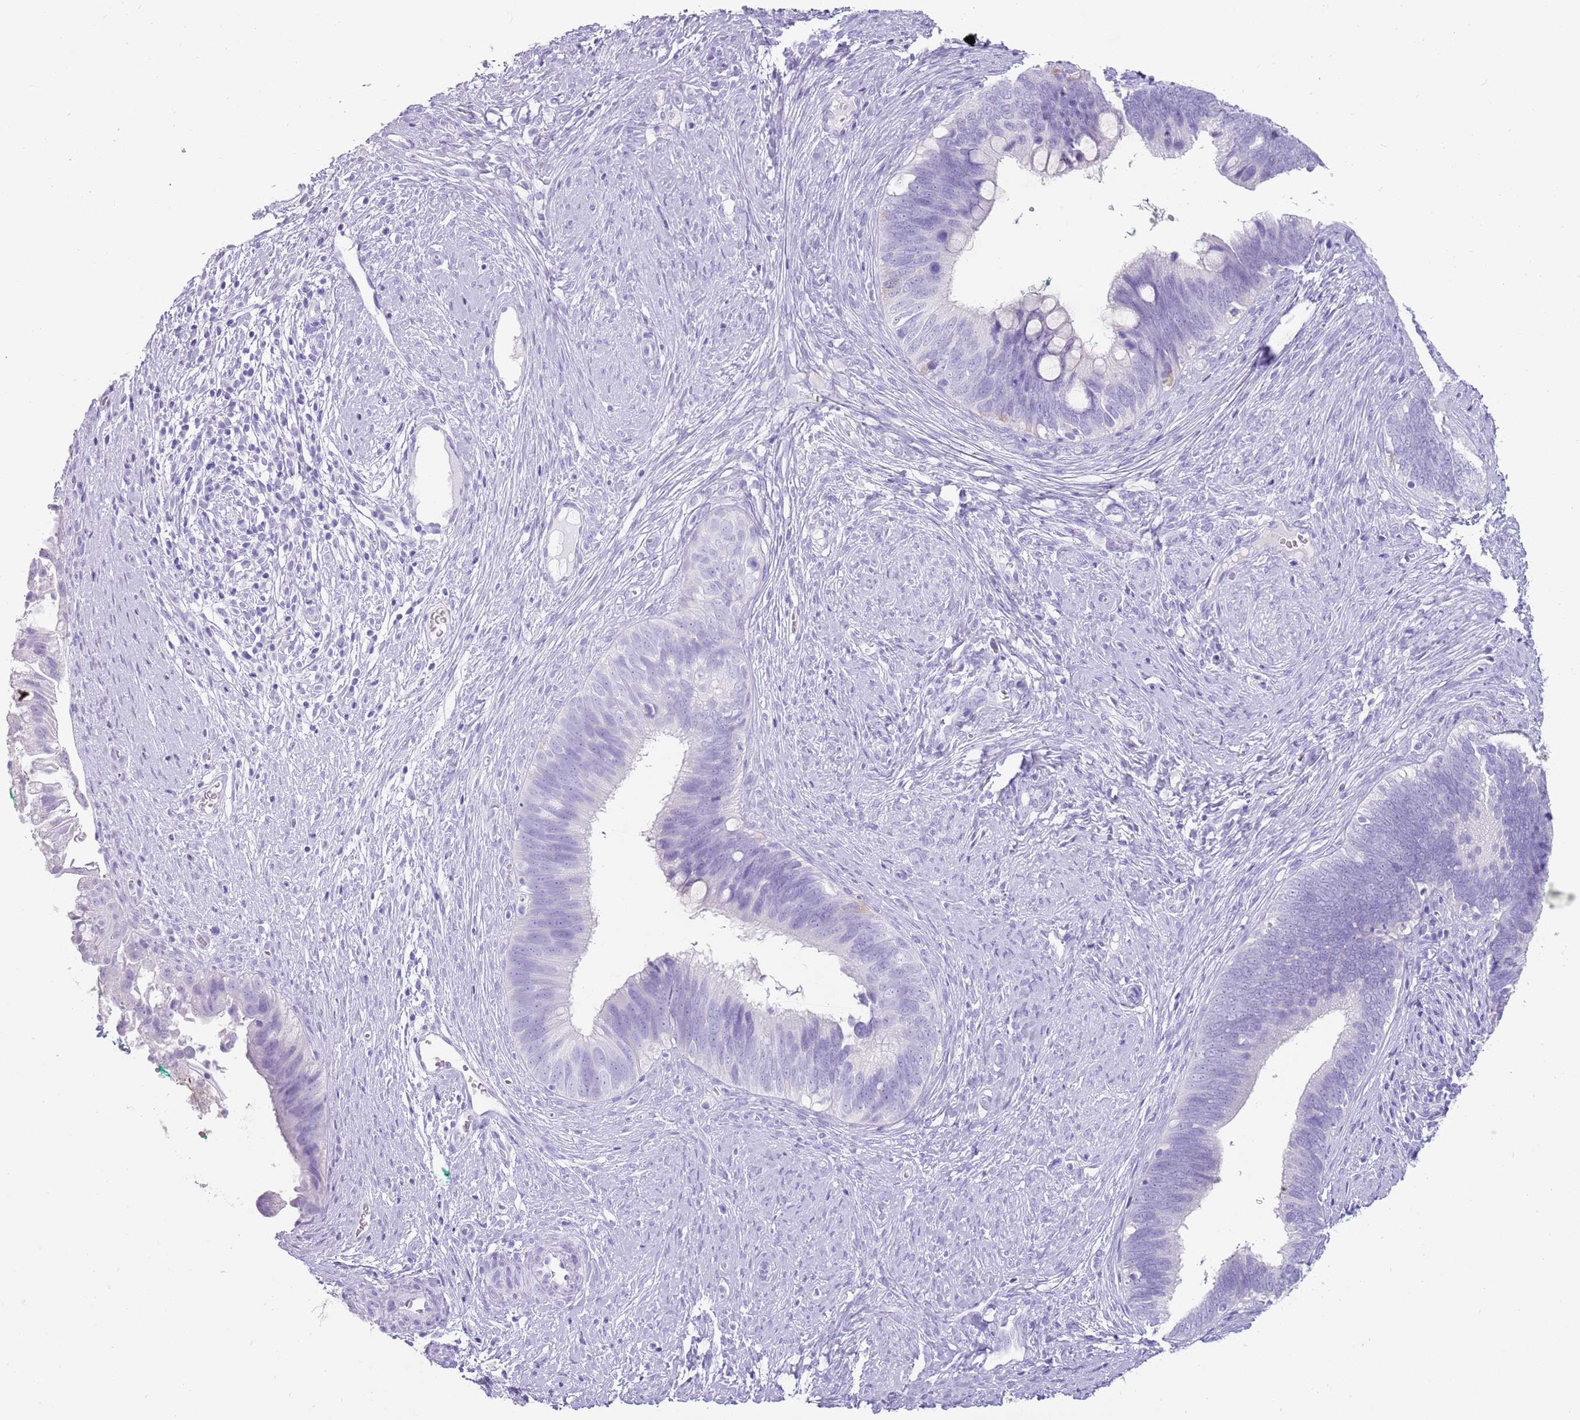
{"staining": {"intensity": "negative", "quantity": "none", "location": "none"}, "tissue": "cervical cancer", "cell_type": "Tumor cells", "image_type": "cancer", "snomed": [{"axis": "morphology", "description": "Adenocarcinoma, NOS"}, {"axis": "topography", "description": "Cervix"}], "caption": "Tumor cells show no significant staining in adenocarcinoma (cervical).", "gene": "NBPF3", "patient": {"sex": "female", "age": 42}}